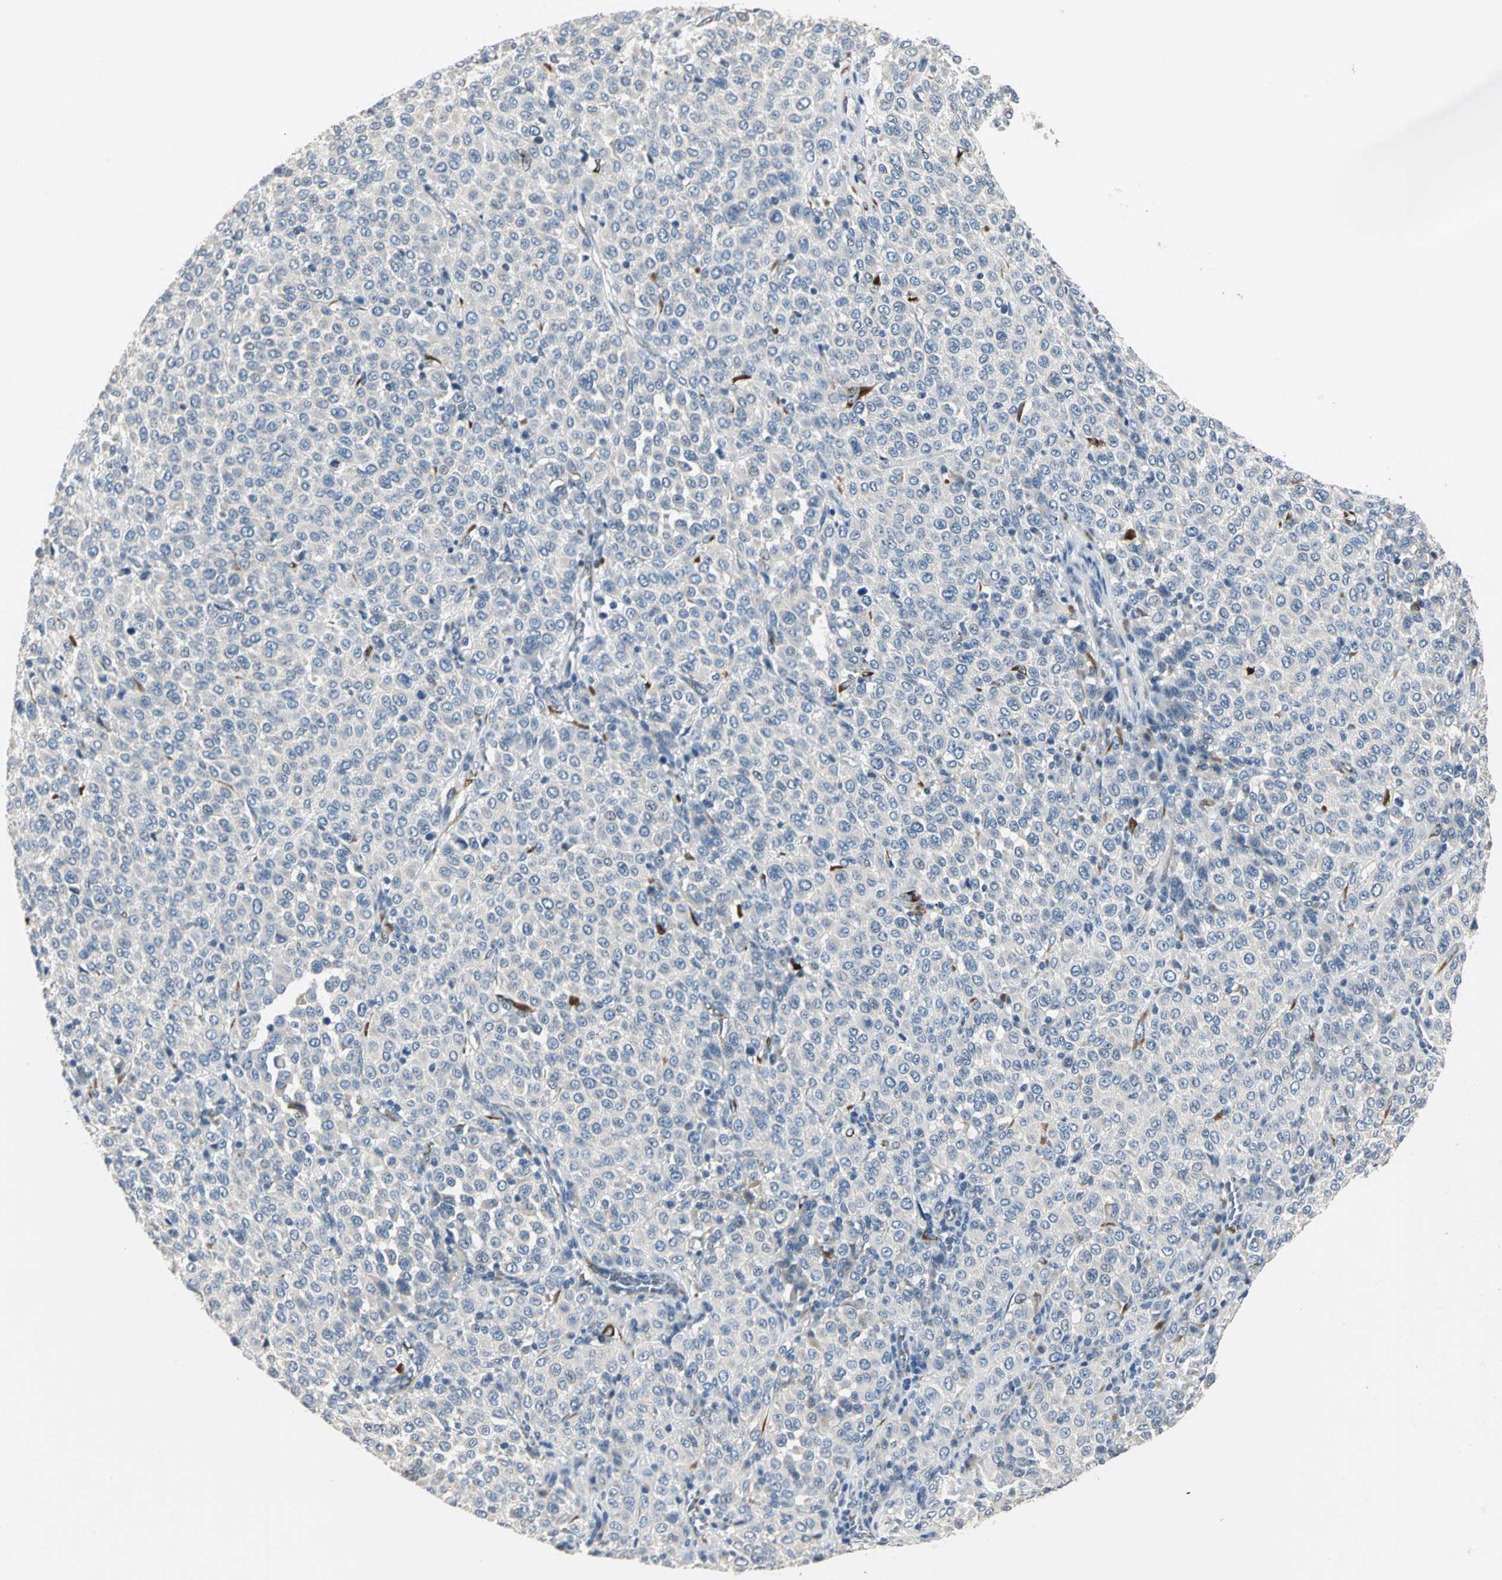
{"staining": {"intensity": "weak", "quantity": "<25%", "location": "cytoplasmic/membranous"}, "tissue": "melanoma", "cell_type": "Tumor cells", "image_type": "cancer", "snomed": [{"axis": "morphology", "description": "Malignant melanoma, Metastatic site"}, {"axis": "topography", "description": "Pancreas"}], "caption": "There is no significant expression in tumor cells of melanoma.", "gene": "B3GNT2", "patient": {"sex": "female", "age": 30}}